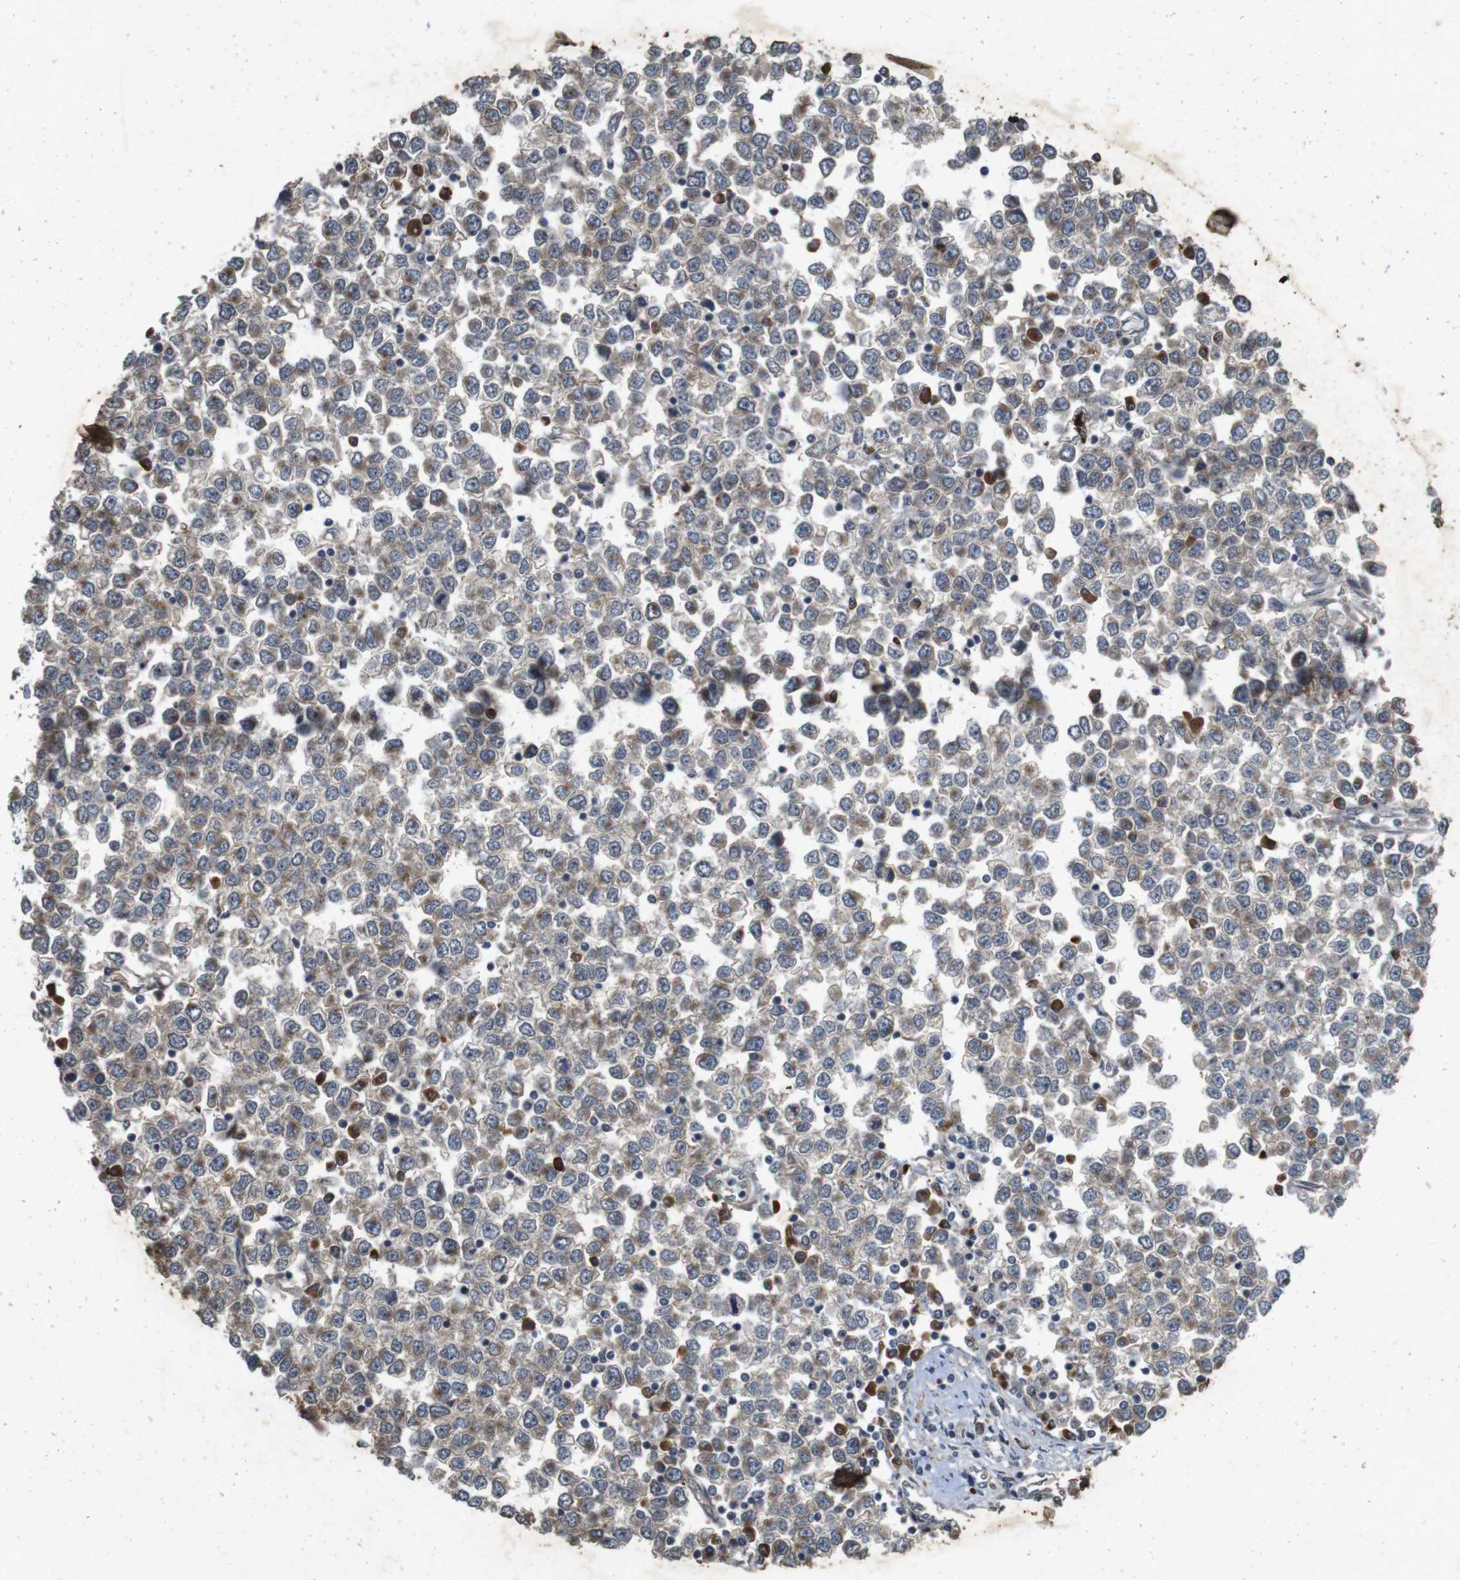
{"staining": {"intensity": "weak", "quantity": ">75%", "location": "cytoplasmic/membranous"}, "tissue": "testis cancer", "cell_type": "Tumor cells", "image_type": "cancer", "snomed": [{"axis": "morphology", "description": "Seminoma, NOS"}, {"axis": "topography", "description": "Testis"}], "caption": "Testis seminoma tissue displays weak cytoplasmic/membranous expression in approximately >75% of tumor cells", "gene": "FLCN", "patient": {"sex": "male", "age": 65}}